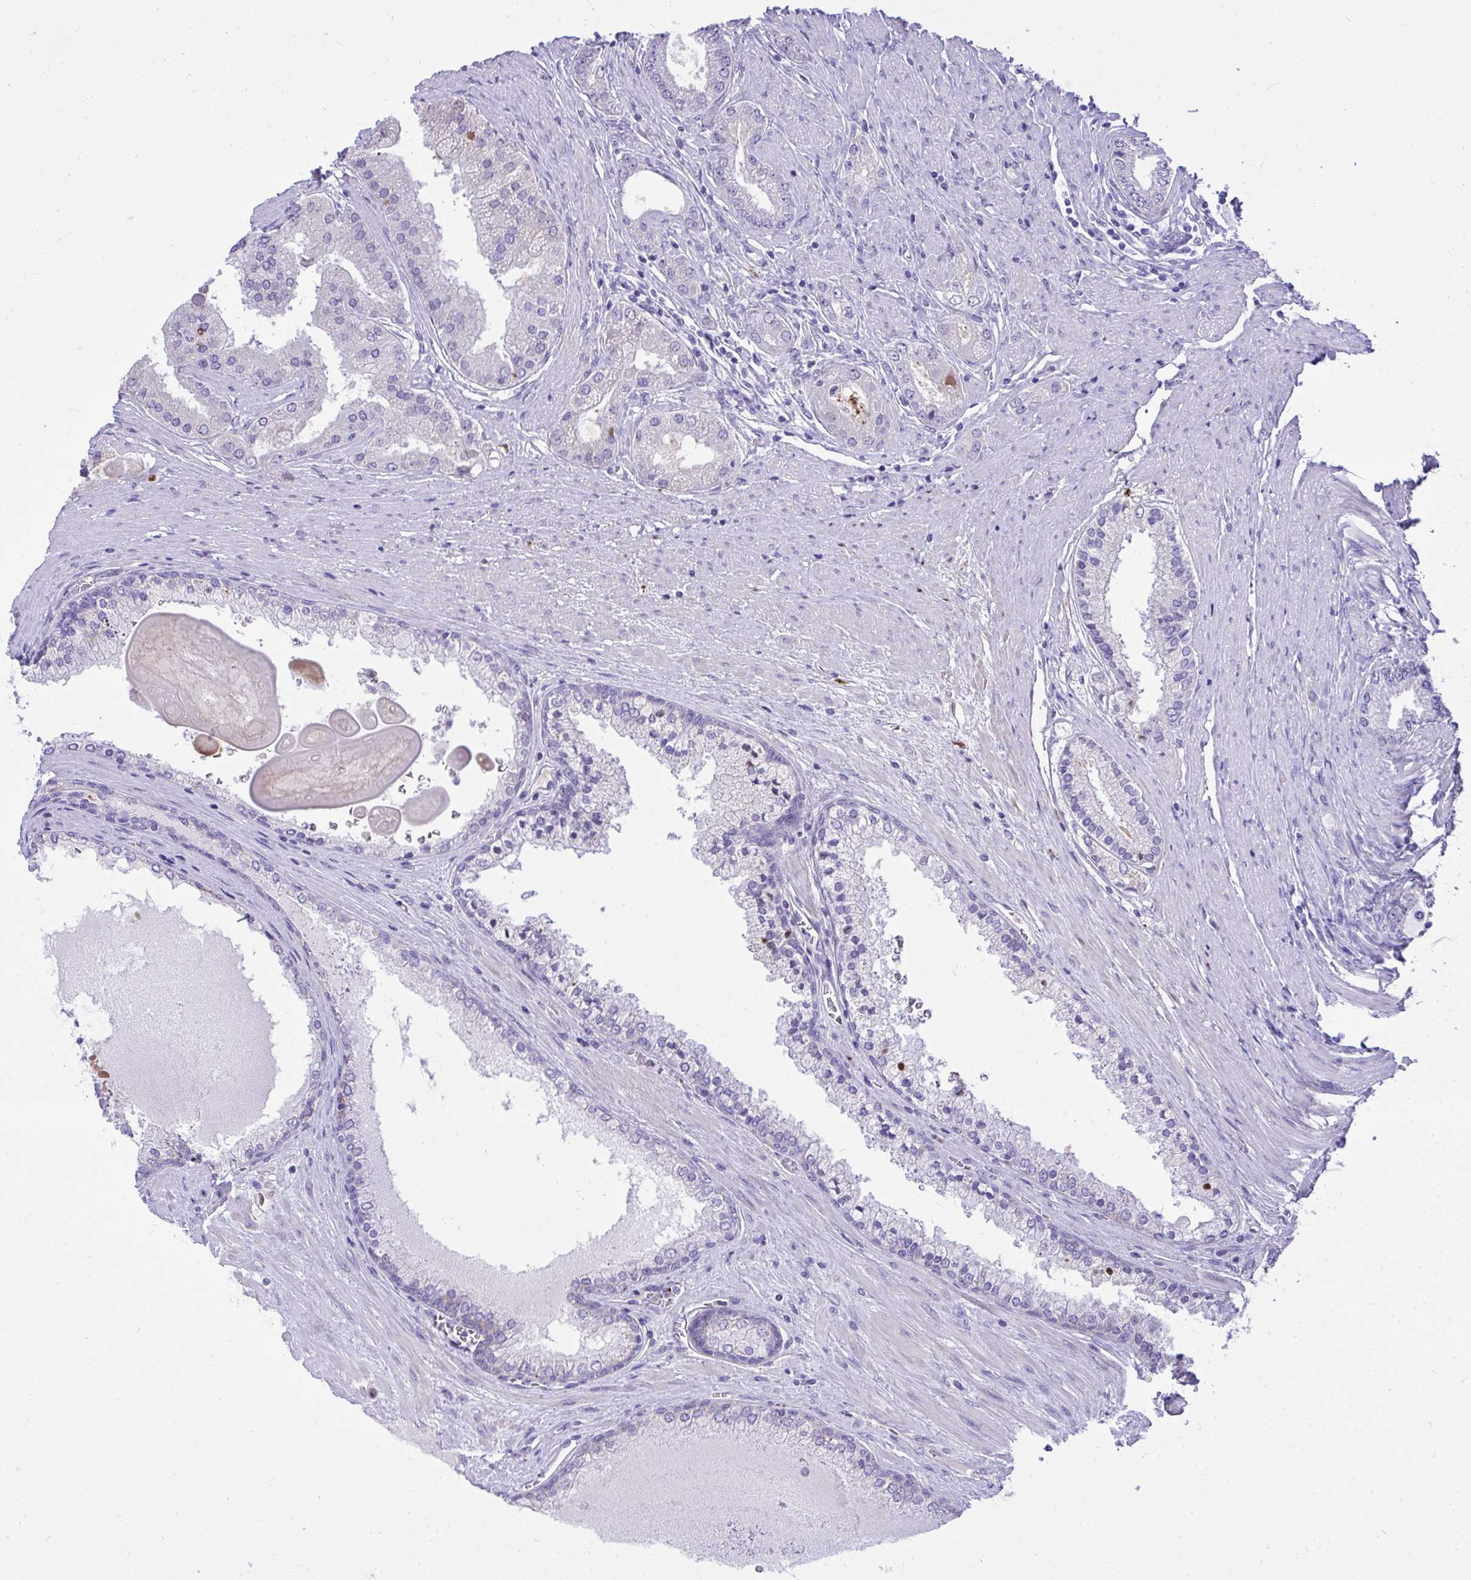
{"staining": {"intensity": "negative", "quantity": "none", "location": "none"}, "tissue": "prostate cancer", "cell_type": "Tumor cells", "image_type": "cancer", "snomed": [{"axis": "morphology", "description": "Adenocarcinoma, High grade"}, {"axis": "topography", "description": "Prostate"}], "caption": "This micrograph is of high-grade adenocarcinoma (prostate) stained with IHC to label a protein in brown with the nuclei are counter-stained blue. There is no positivity in tumor cells.", "gene": "HRG", "patient": {"sex": "male", "age": 67}}